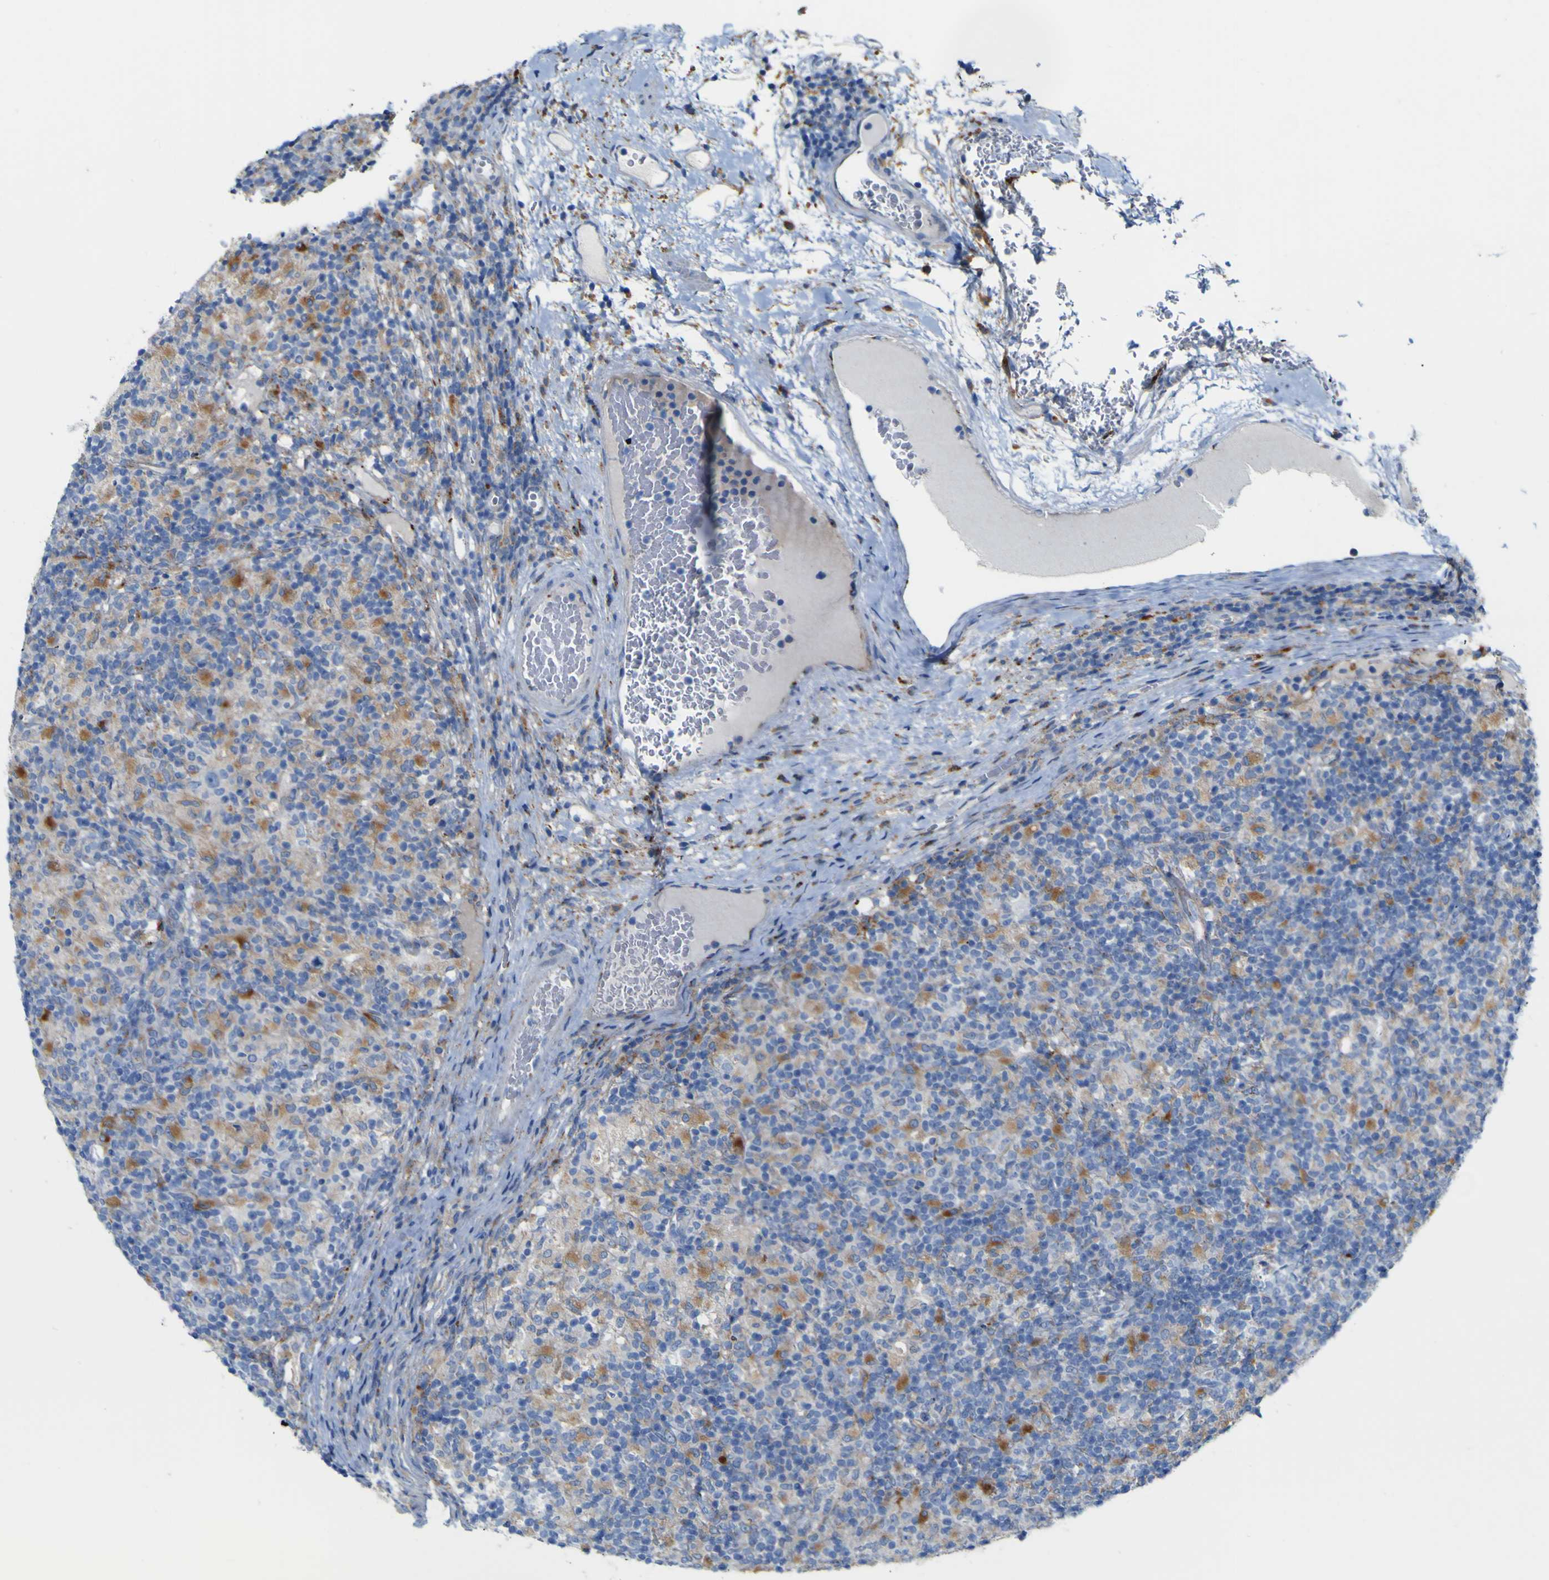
{"staining": {"intensity": "moderate", "quantity": "25%-75%", "location": "cytoplasmic/membranous"}, "tissue": "lymphoma", "cell_type": "Tumor cells", "image_type": "cancer", "snomed": [{"axis": "morphology", "description": "Hodgkin's disease, NOS"}, {"axis": "topography", "description": "Lymph node"}], "caption": "This micrograph shows IHC staining of human lymphoma, with medium moderate cytoplasmic/membranous expression in about 25%-75% of tumor cells.", "gene": "PTPRF", "patient": {"sex": "male", "age": 70}}